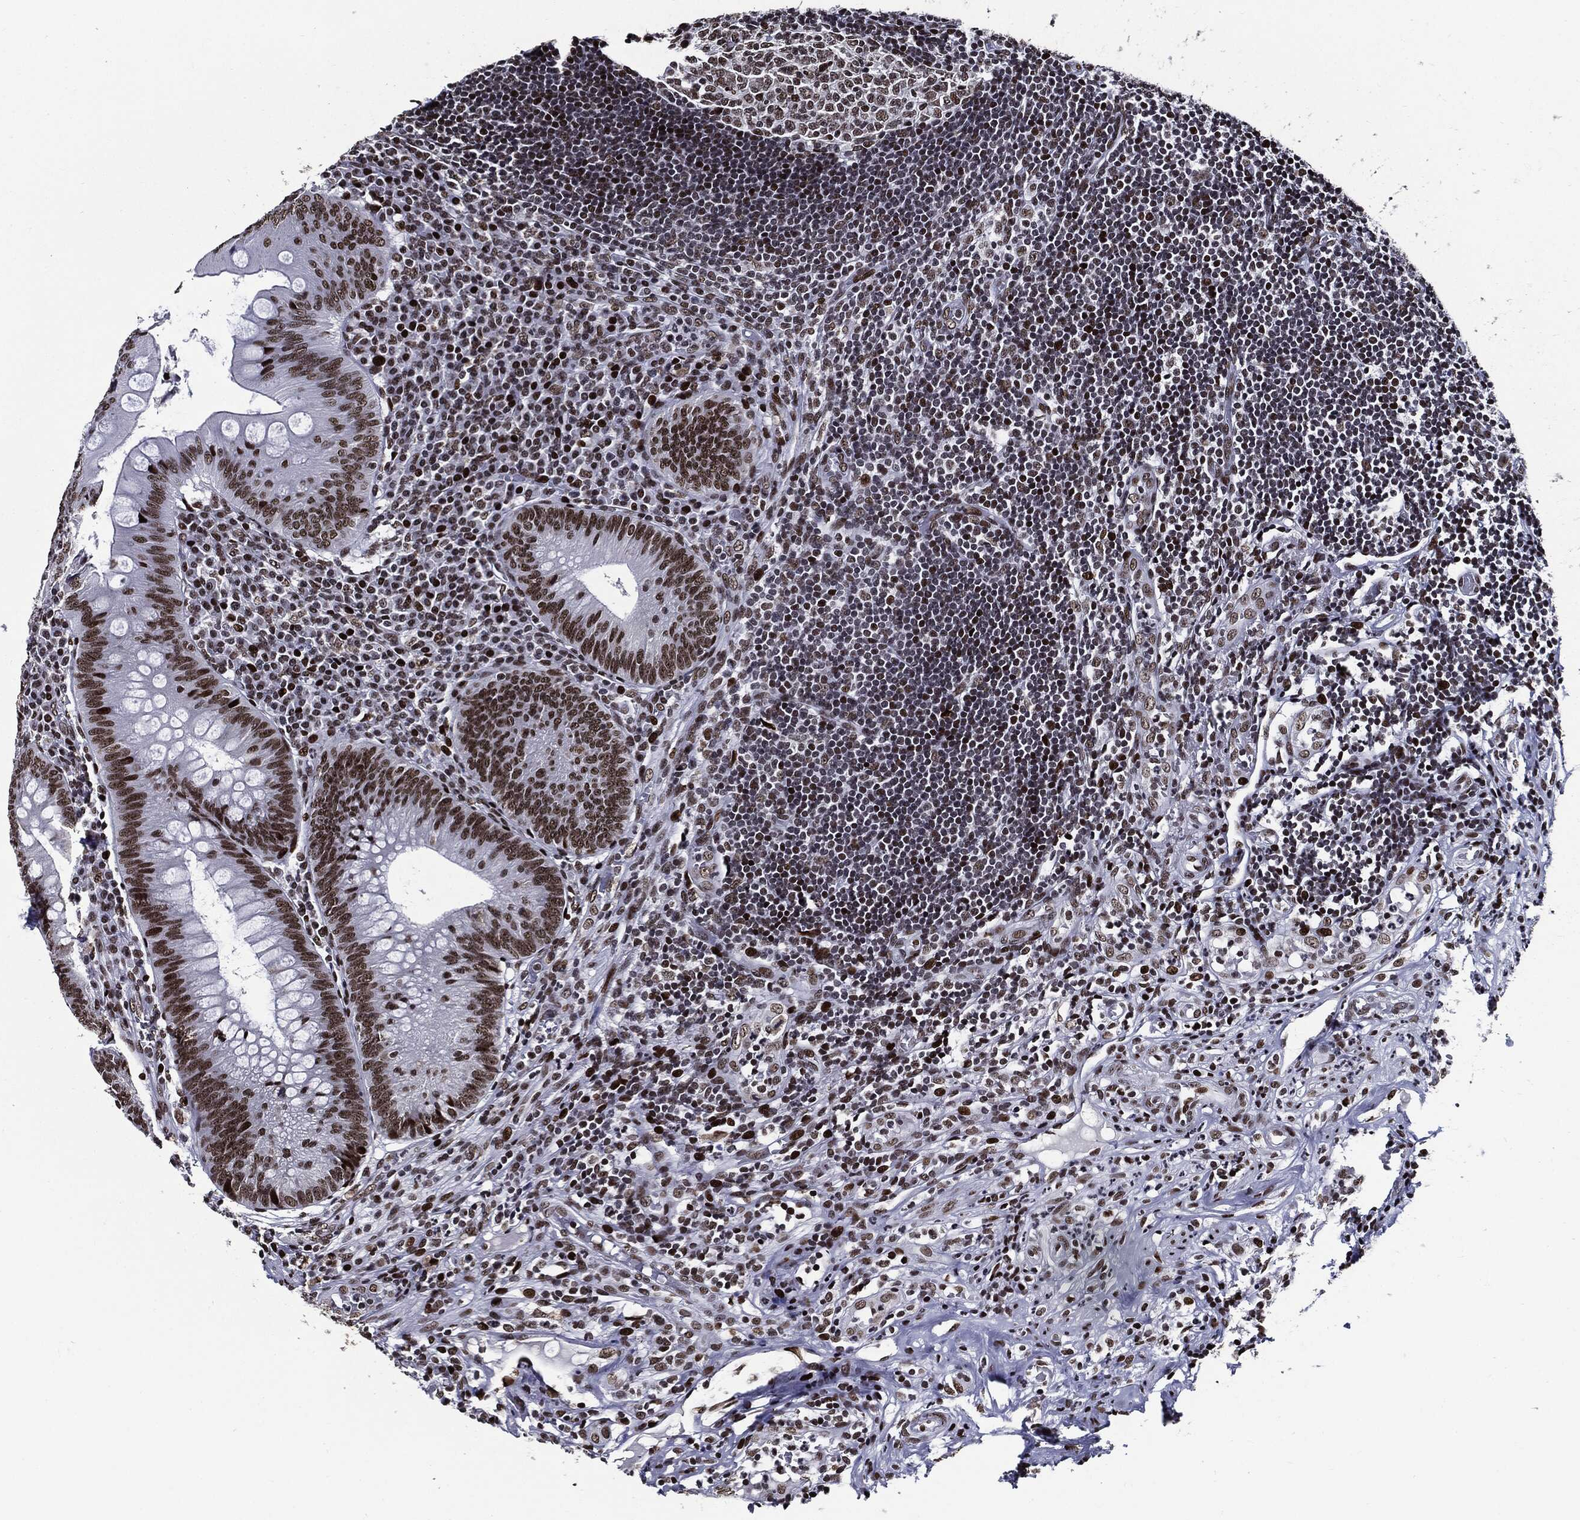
{"staining": {"intensity": "moderate", "quantity": ">75%", "location": "nuclear"}, "tissue": "appendix", "cell_type": "Glandular cells", "image_type": "normal", "snomed": [{"axis": "morphology", "description": "Normal tissue, NOS"}, {"axis": "morphology", "description": "Inflammation, NOS"}, {"axis": "topography", "description": "Appendix"}], "caption": "A brown stain highlights moderate nuclear staining of a protein in glandular cells of unremarkable appendix.", "gene": "ZFP91", "patient": {"sex": "male", "age": 16}}